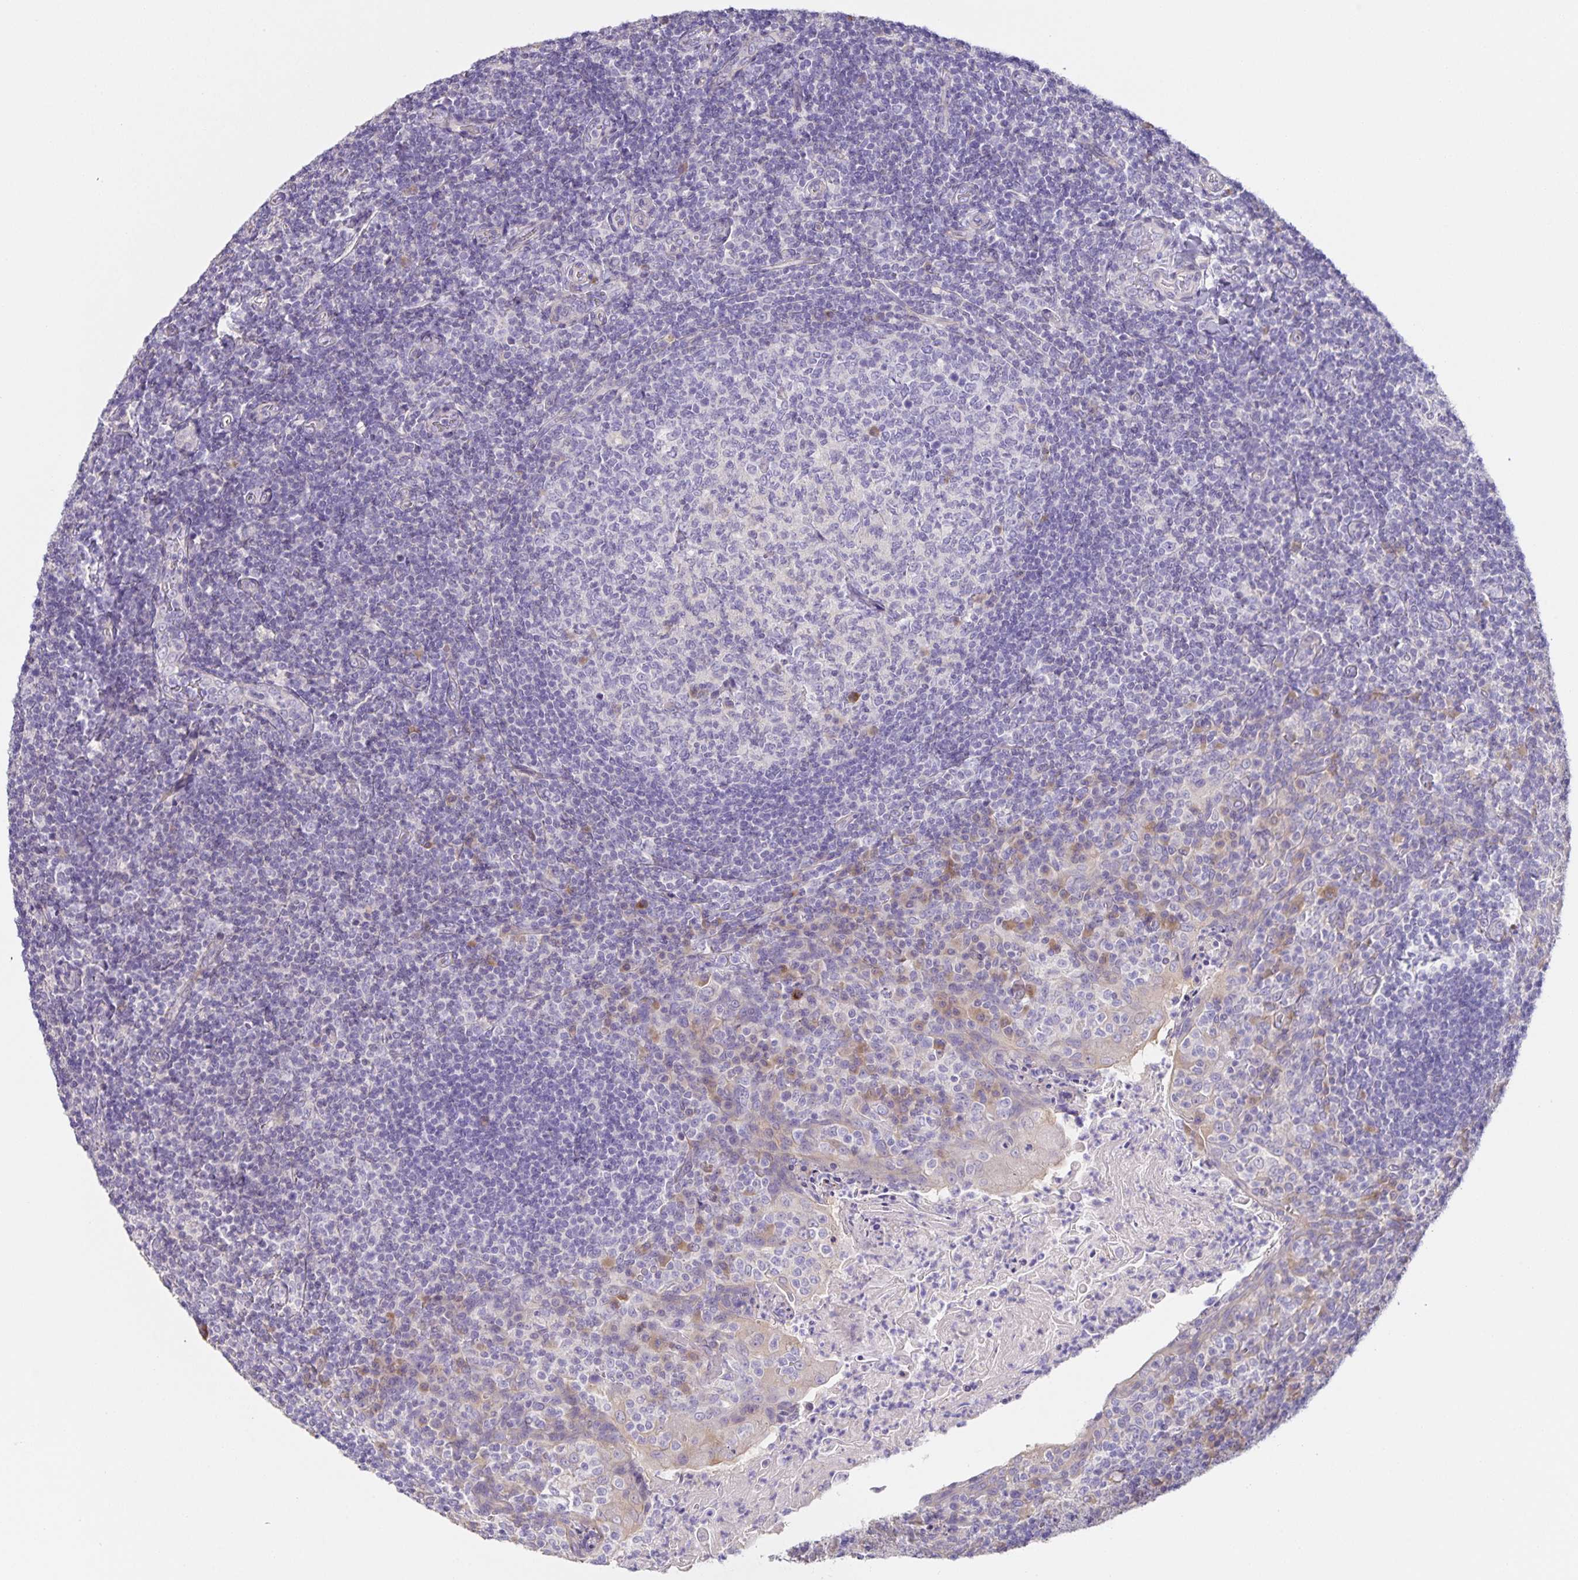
{"staining": {"intensity": "negative", "quantity": "none", "location": "none"}, "tissue": "tonsil", "cell_type": "Germinal center cells", "image_type": "normal", "snomed": [{"axis": "morphology", "description": "Normal tissue, NOS"}, {"axis": "topography", "description": "Tonsil"}], "caption": "Immunohistochemistry image of benign tonsil: human tonsil stained with DAB displays no significant protein expression in germinal center cells.", "gene": "PRR36", "patient": {"sex": "female", "age": 10}}